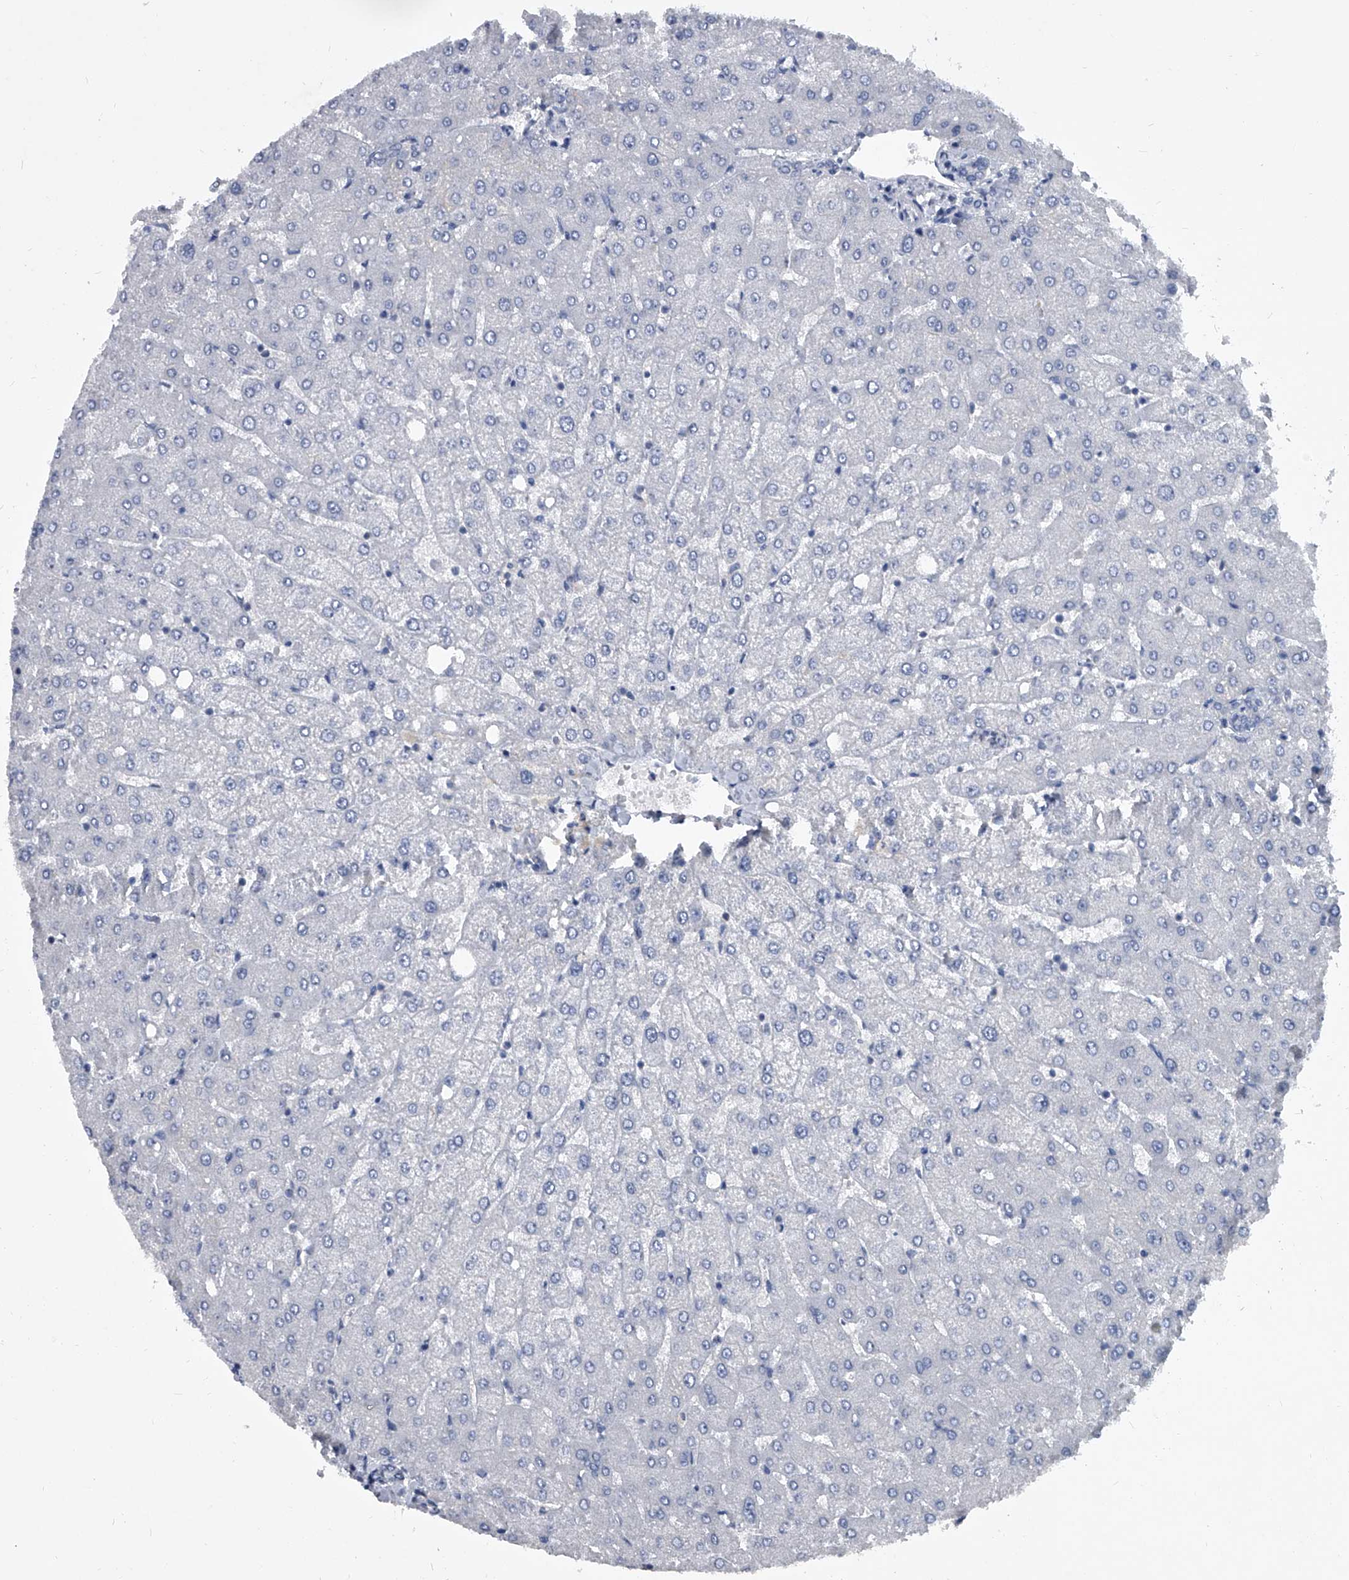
{"staining": {"intensity": "negative", "quantity": "none", "location": "none"}, "tissue": "liver", "cell_type": "Cholangiocytes", "image_type": "normal", "snomed": [{"axis": "morphology", "description": "Normal tissue, NOS"}, {"axis": "topography", "description": "Liver"}], "caption": "The immunohistochemistry (IHC) histopathology image has no significant expression in cholangiocytes of liver. (Stains: DAB immunohistochemistry (IHC) with hematoxylin counter stain, Microscopy: brightfield microscopy at high magnification).", "gene": "BCAS1", "patient": {"sex": "female", "age": 54}}